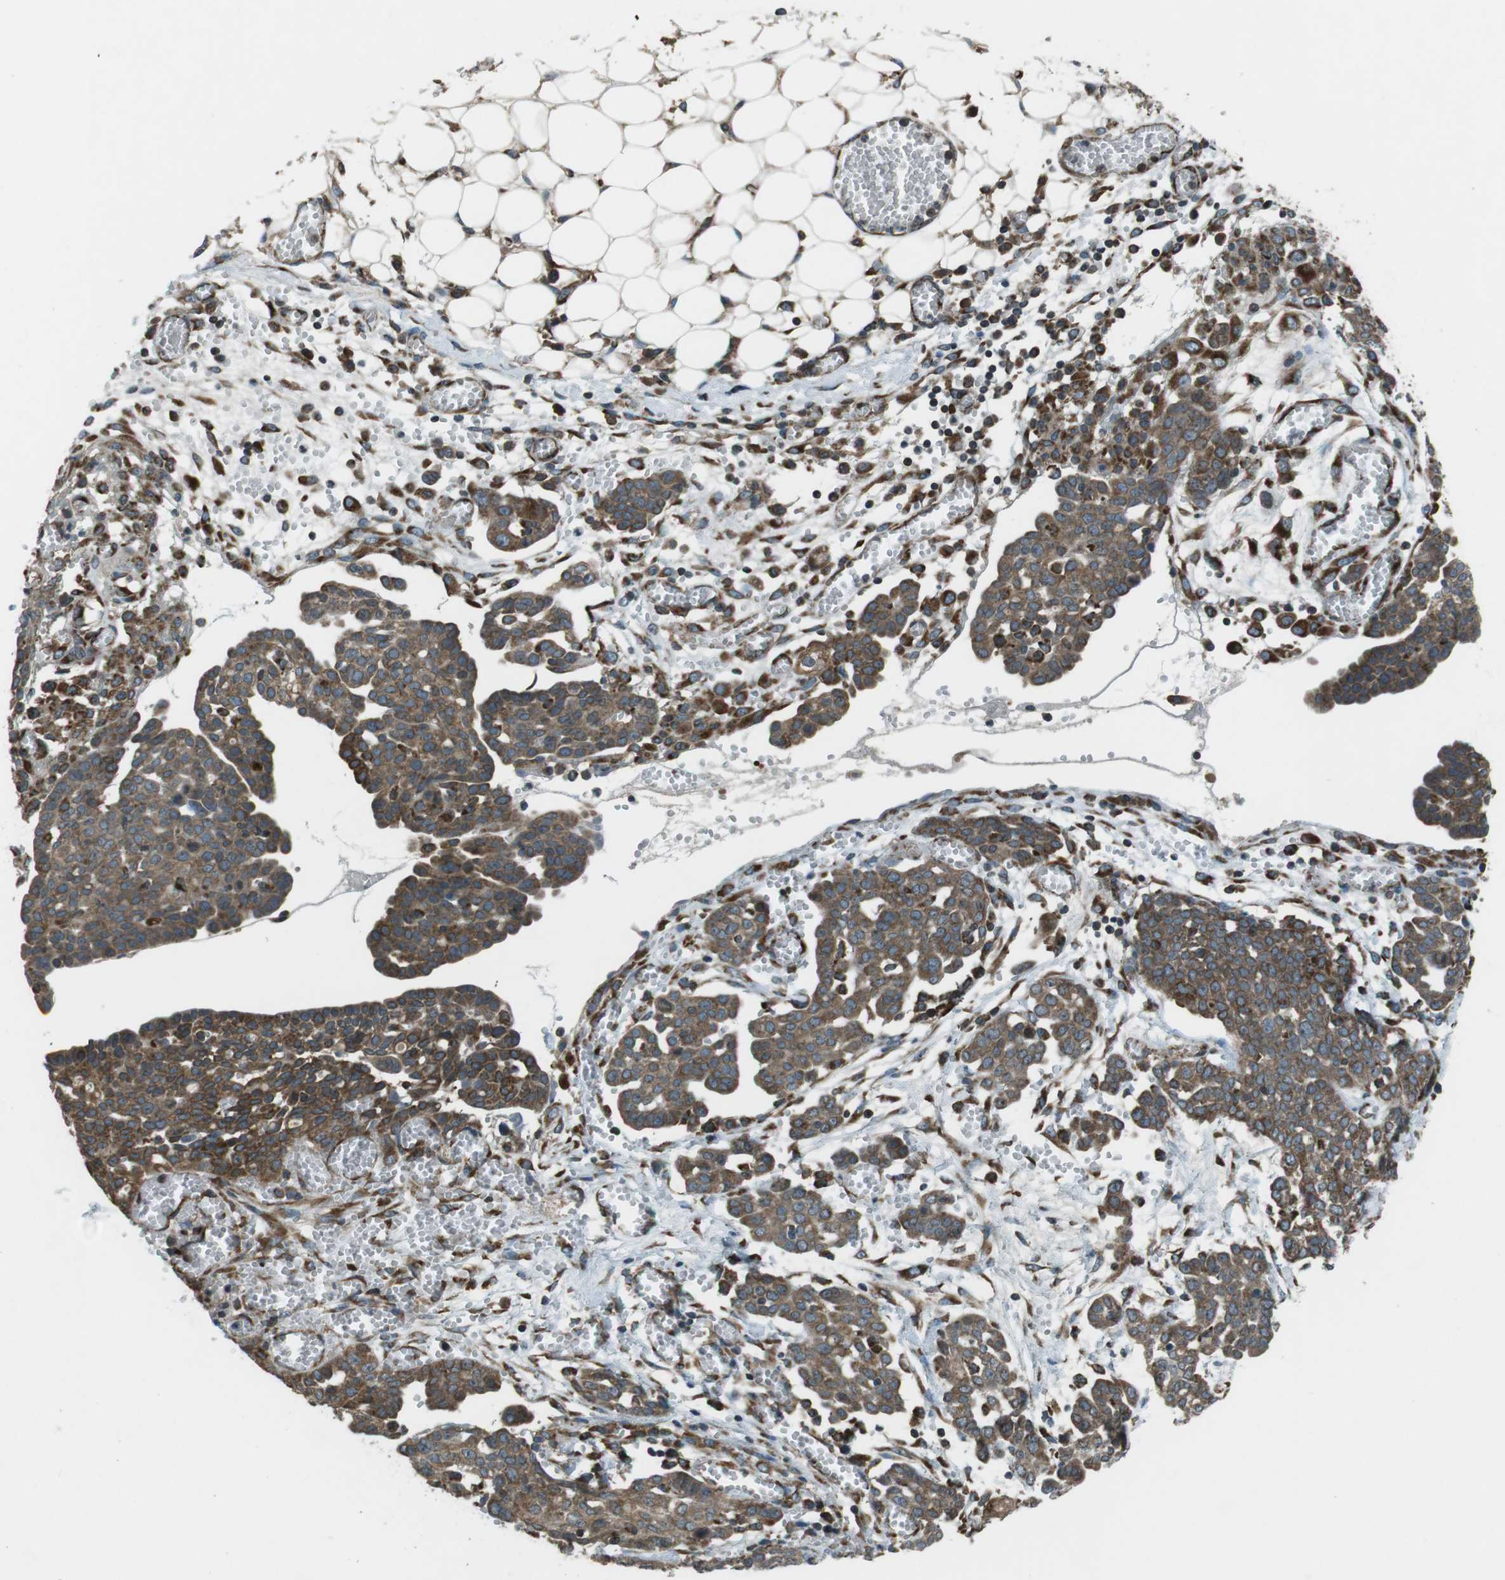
{"staining": {"intensity": "moderate", "quantity": ">75%", "location": "cytoplasmic/membranous"}, "tissue": "ovarian cancer", "cell_type": "Tumor cells", "image_type": "cancer", "snomed": [{"axis": "morphology", "description": "Cystadenocarcinoma, serous, NOS"}, {"axis": "topography", "description": "Soft tissue"}, {"axis": "topography", "description": "Ovary"}], "caption": "Serous cystadenocarcinoma (ovarian) tissue displays moderate cytoplasmic/membranous positivity in about >75% of tumor cells, visualized by immunohistochemistry. (DAB = brown stain, brightfield microscopy at high magnification).", "gene": "KTN1", "patient": {"sex": "female", "age": 57}}